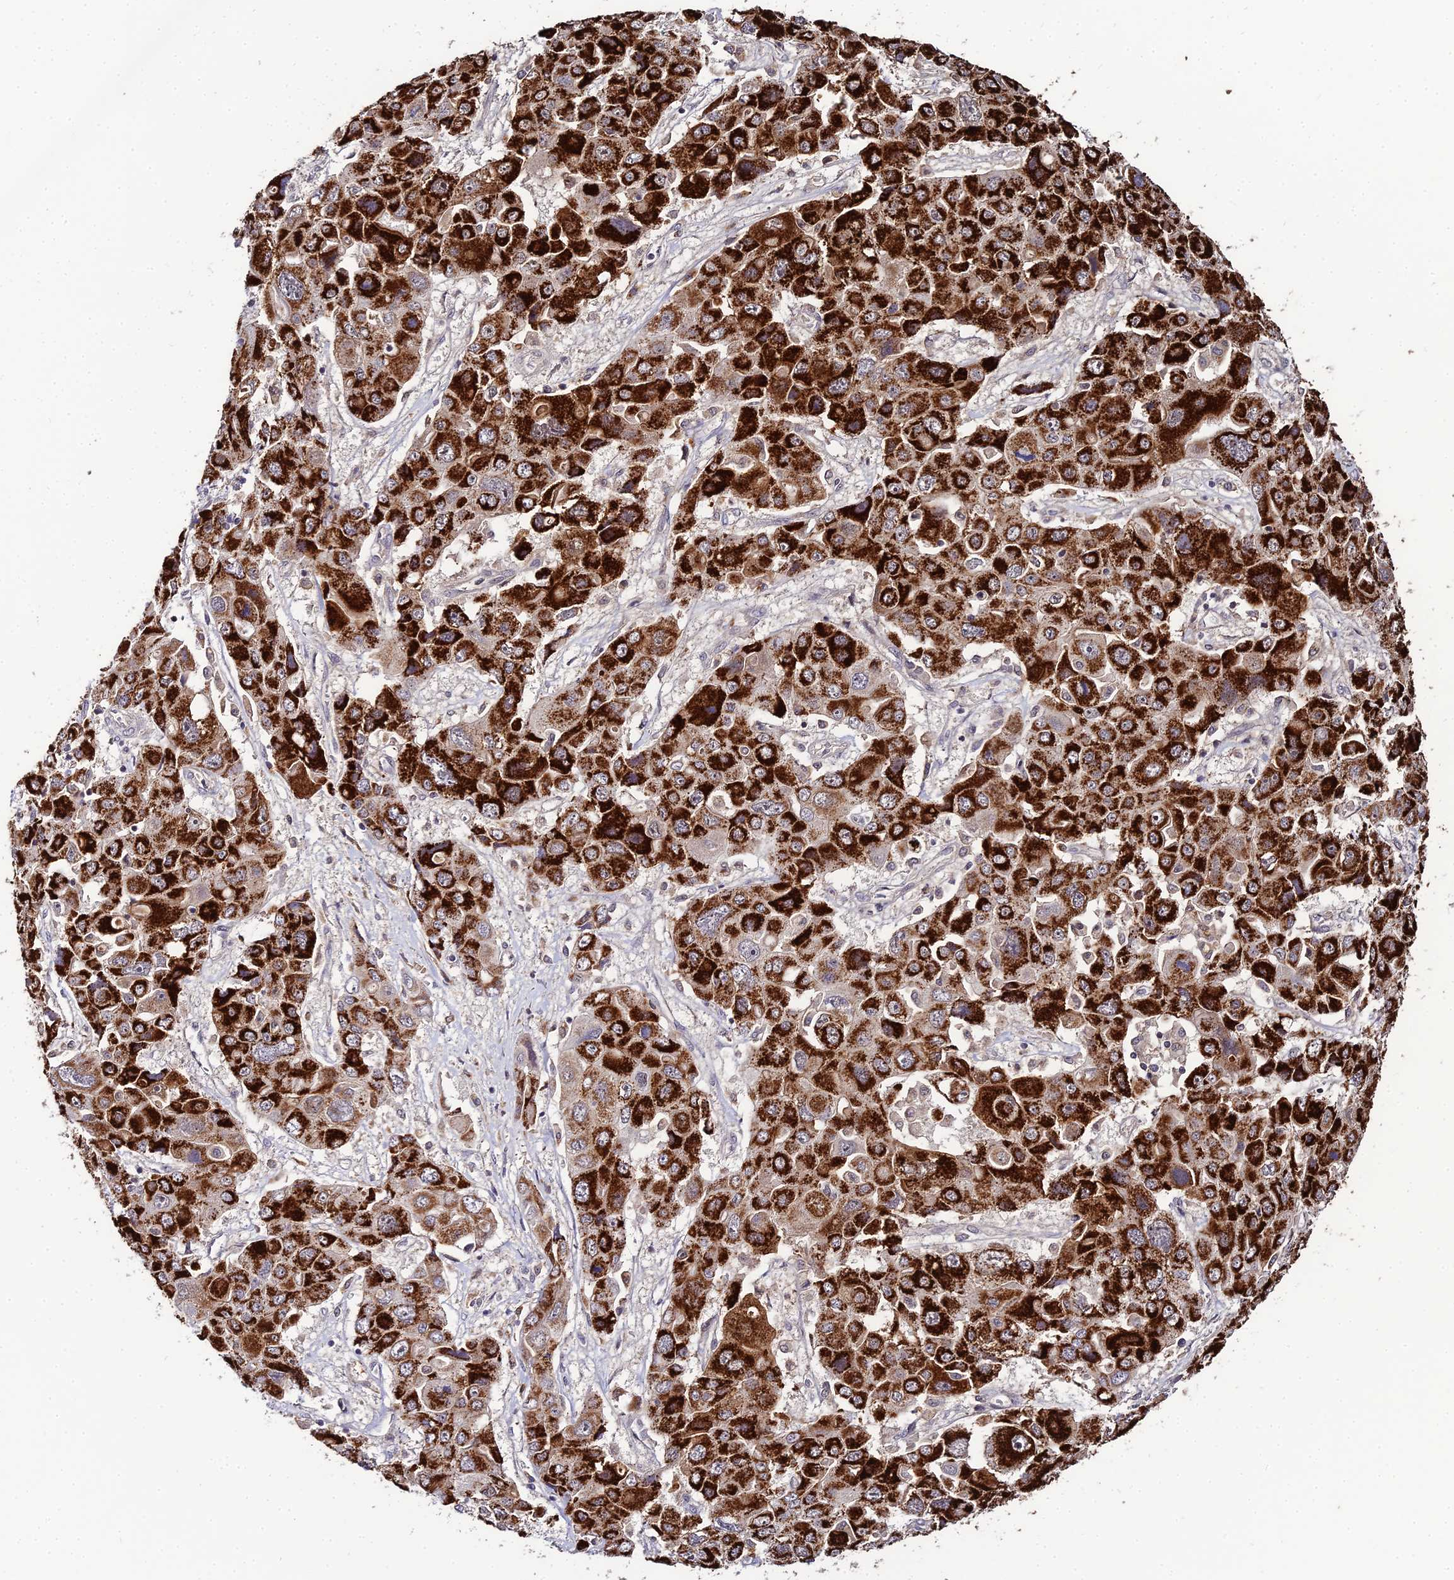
{"staining": {"intensity": "strong", "quantity": ">75%", "location": "cytoplasmic/membranous"}, "tissue": "liver cancer", "cell_type": "Tumor cells", "image_type": "cancer", "snomed": [{"axis": "morphology", "description": "Cholangiocarcinoma"}, {"axis": "topography", "description": "Liver"}], "caption": "Immunohistochemical staining of cholangiocarcinoma (liver) exhibits strong cytoplasmic/membranous protein expression in approximately >75% of tumor cells.", "gene": "LSM5", "patient": {"sex": "male", "age": 67}}